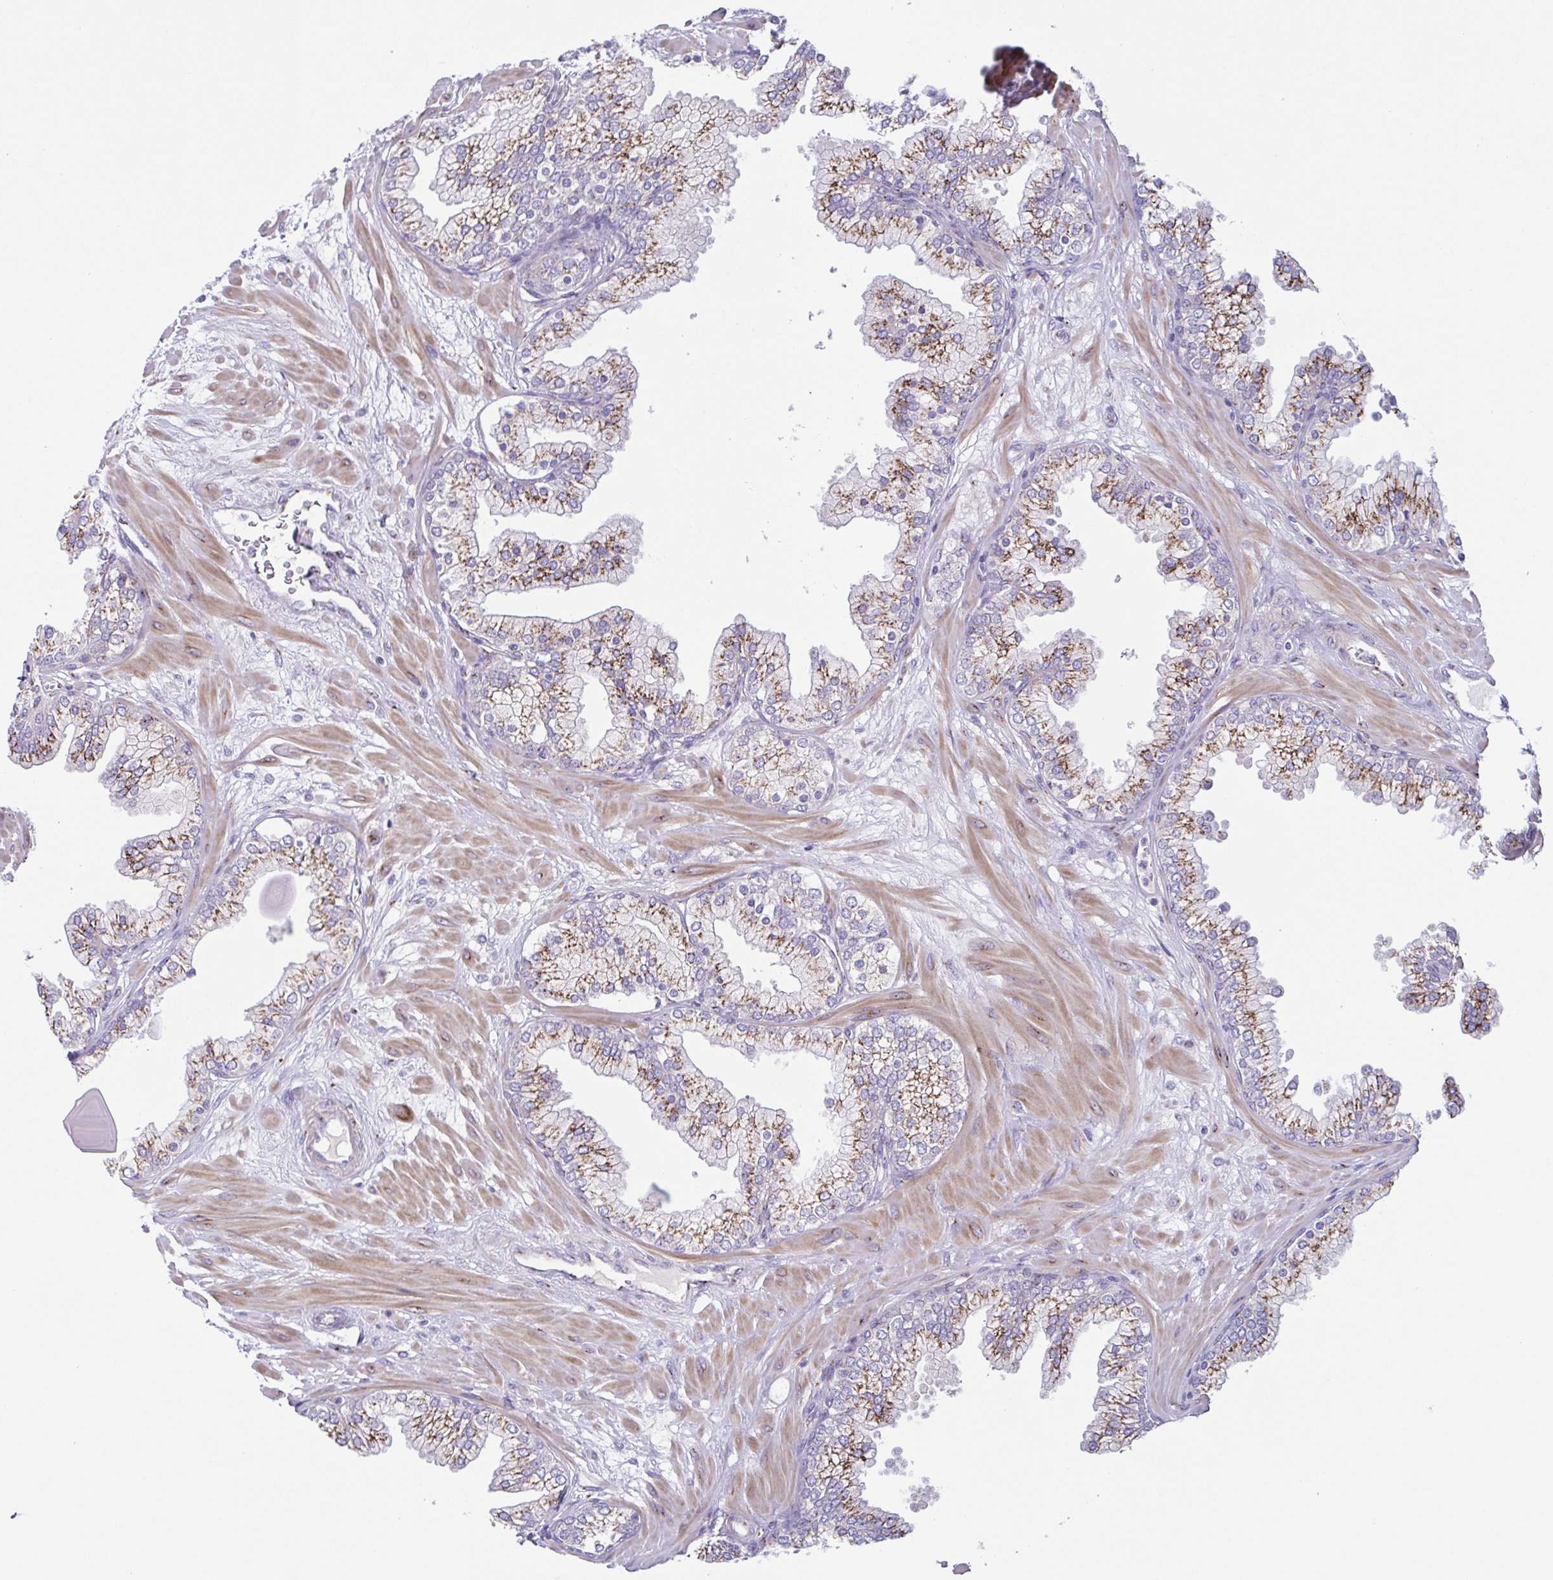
{"staining": {"intensity": "moderate", "quantity": ">75%", "location": "cytoplasmic/membranous"}, "tissue": "prostate", "cell_type": "Glandular cells", "image_type": "normal", "snomed": [{"axis": "morphology", "description": "Normal tissue, NOS"}, {"axis": "topography", "description": "Prostate"}, {"axis": "topography", "description": "Peripheral nerve tissue"}], "caption": "Protein expression analysis of benign human prostate reveals moderate cytoplasmic/membranous staining in about >75% of glandular cells. The staining is performed using DAB brown chromogen to label protein expression. The nuclei are counter-stained blue using hematoxylin.", "gene": "COL17A1", "patient": {"sex": "male", "age": 61}}